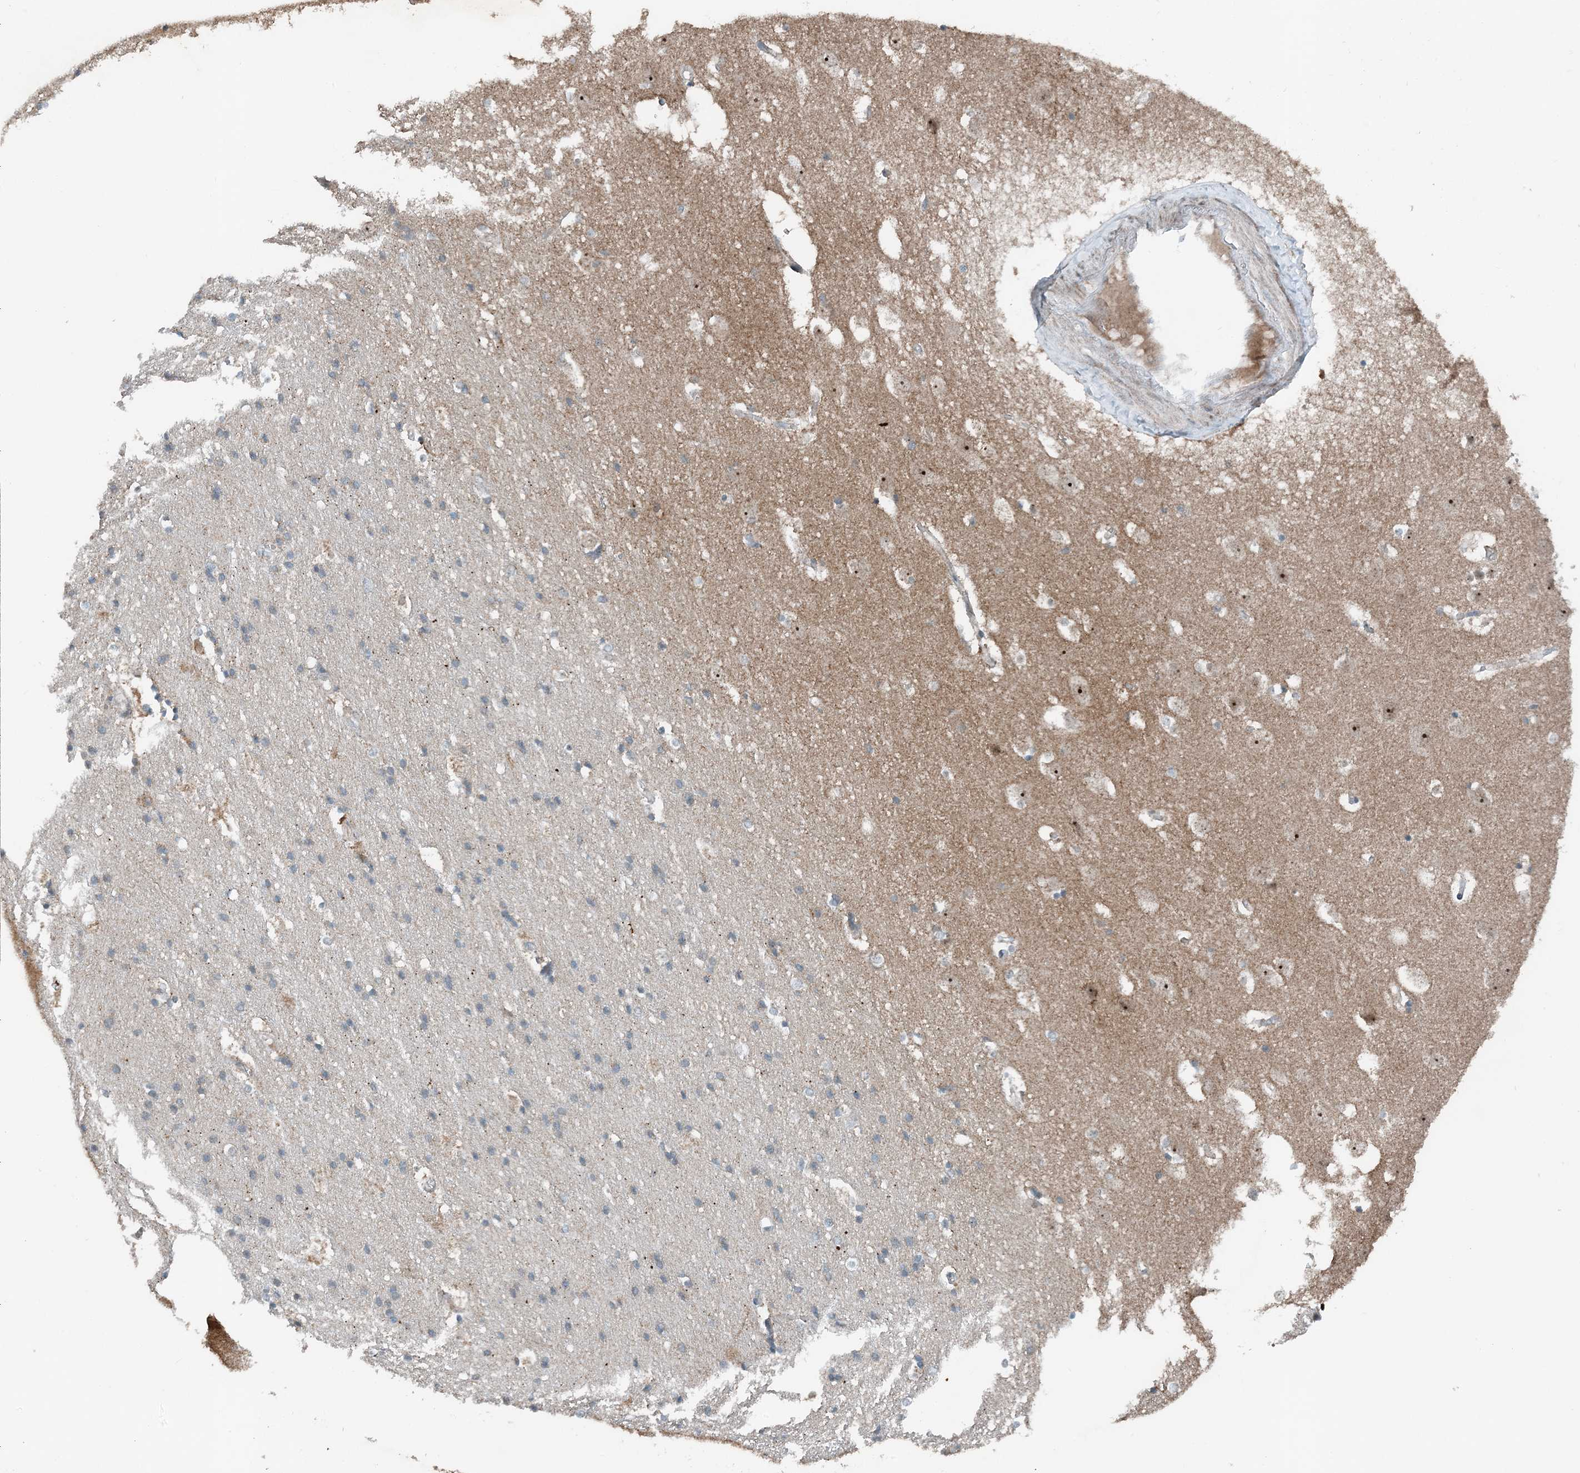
{"staining": {"intensity": "negative", "quantity": "none", "location": "none"}, "tissue": "cerebral cortex", "cell_type": "Endothelial cells", "image_type": "normal", "snomed": [{"axis": "morphology", "description": "Normal tissue, NOS"}, {"axis": "topography", "description": "Cerebral cortex"}], "caption": "Protein analysis of unremarkable cerebral cortex displays no significant positivity in endothelial cells.", "gene": "MITD1", "patient": {"sex": "male", "age": 54}}